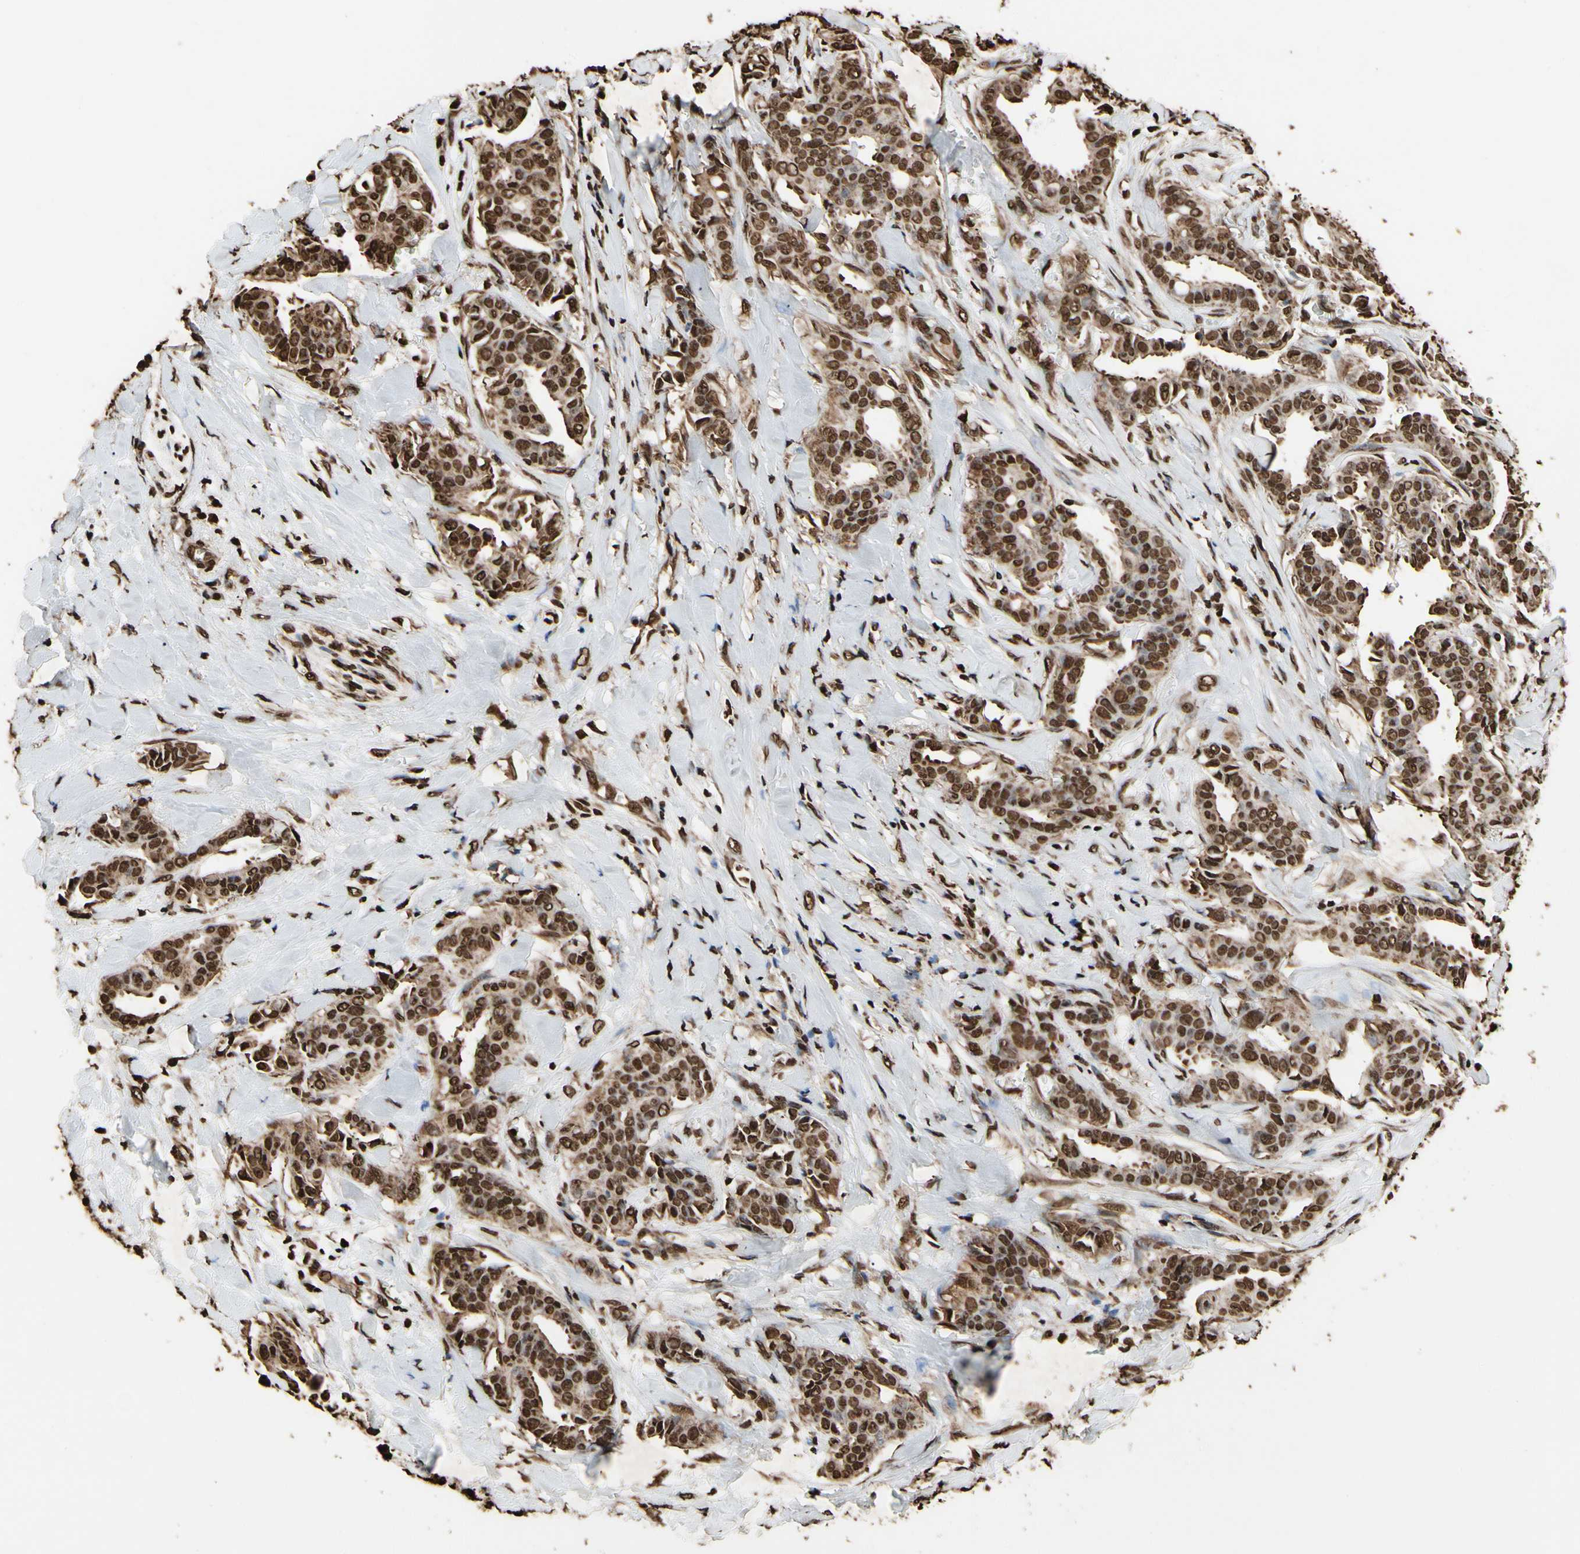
{"staining": {"intensity": "strong", "quantity": ">75%", "location": "cytoplasmic/membranous,nuclear"}, "tissue": "head and neck cancer", "cell_type": "Tumor cells", "image_type": "cancer", "snomed": [{"axis": "morphology", "description": "Adenocarcinoma, NOS"}, {"axis": "topography", "description": "Salivary gland"}, {"axis": "topography", "description": "Head-Neck"}], "caption": "Head and neck cancer (adenocarcinoma) stained for a protein (brown) demonstrates strong cytoplasmic/membranous and nuclear positive staining in about >75% of tumor cells.", "gene": "HNRNPK", "patient": {"sex": "female", "age": 59}}